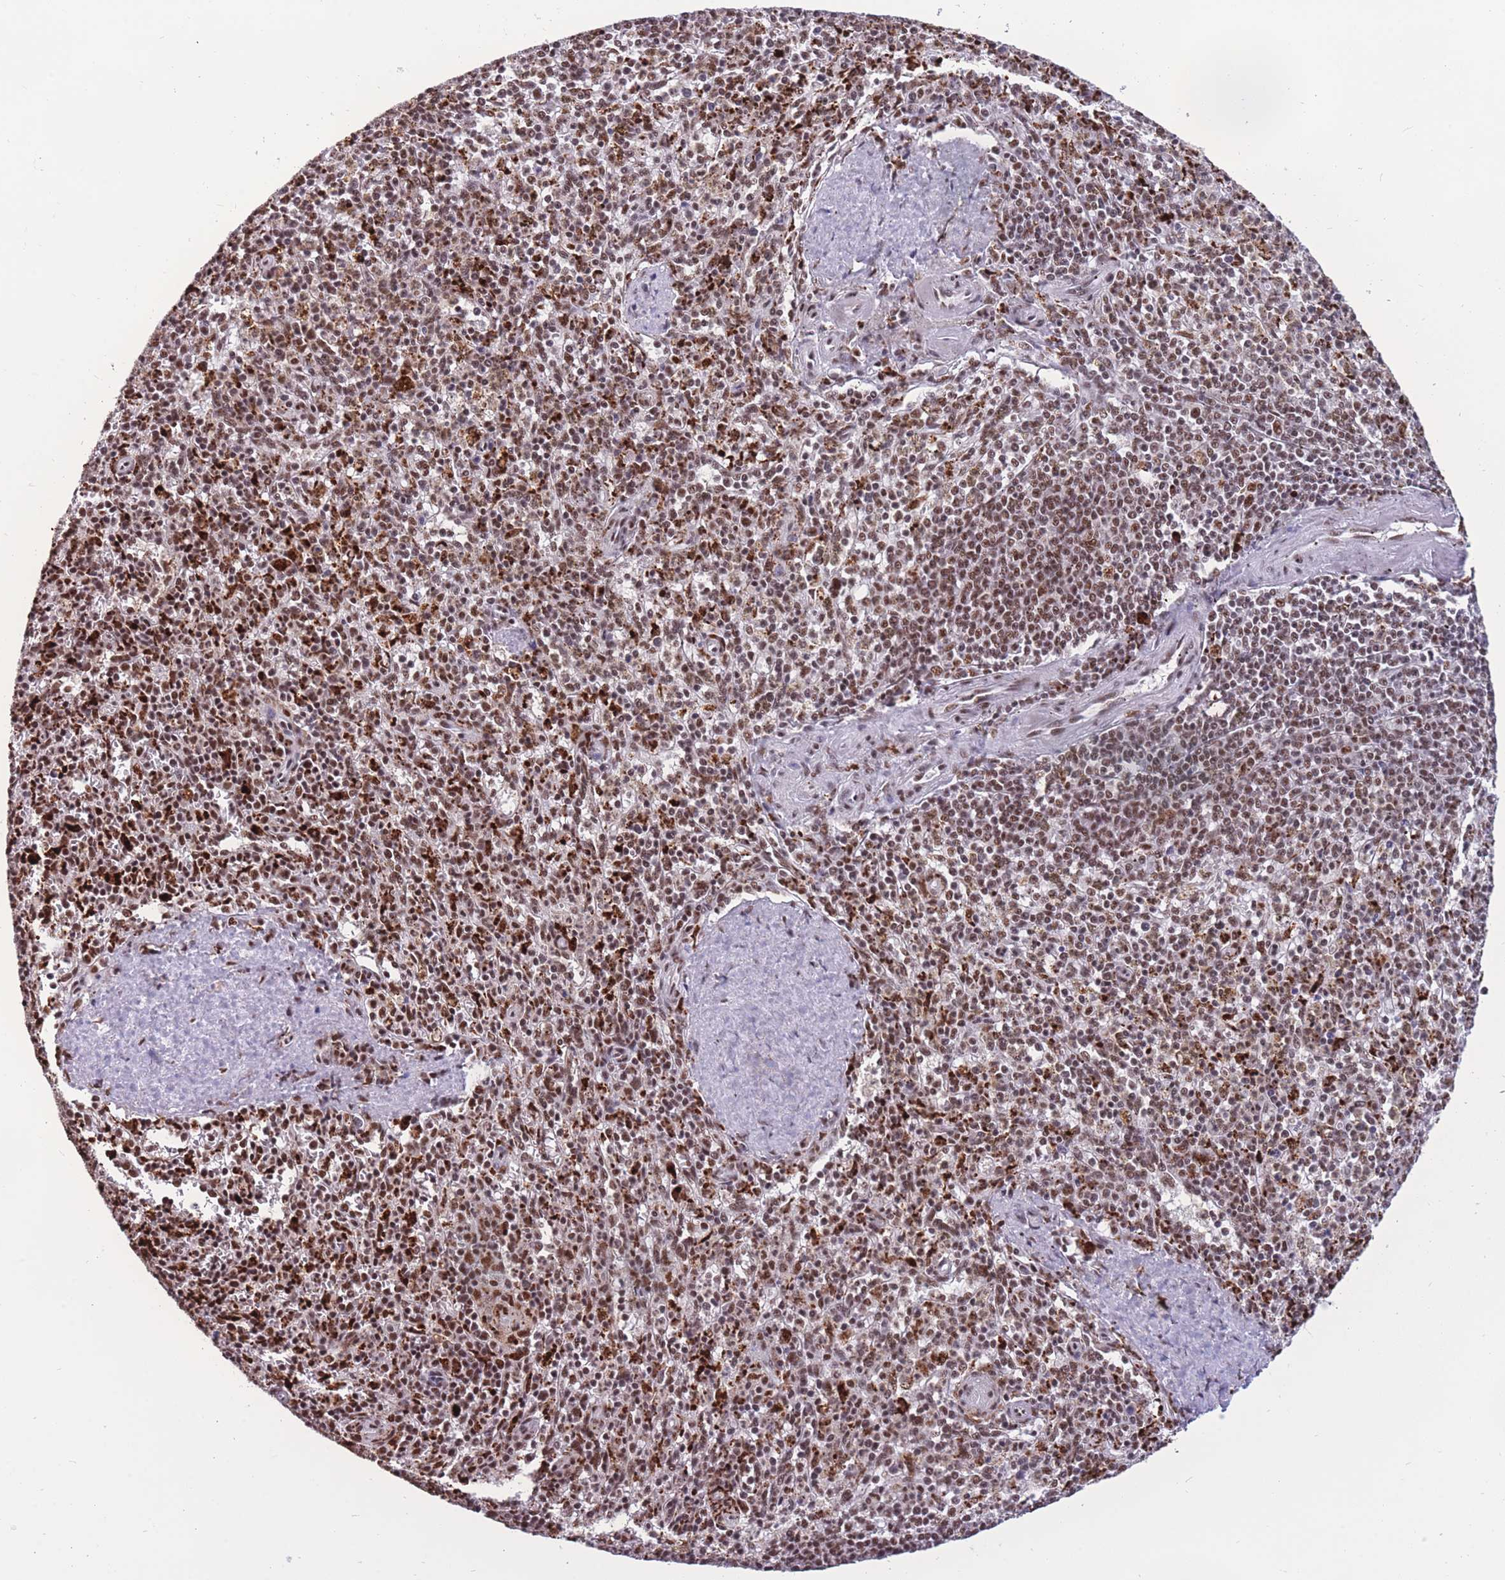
{"staining": {"intensity": "moderate", "quantity": ">75%", "location": "nuclear"}, "tissue": "spleen", "cell_type": "Cells in red pulp", "image_type": "normal", "snomed": [{"axis": "morphology", "description": "Normal tissue, NOS"}, {"axis": "topography", "description": "Spleen"}], "caption": "Protein expression analysis of unremarkable spleen demonstrates moderate nuclear positivity in about >75% of cells in red pulp.", "gene": "PRPF19", "patient": {"sex": "male", "age": 72}}